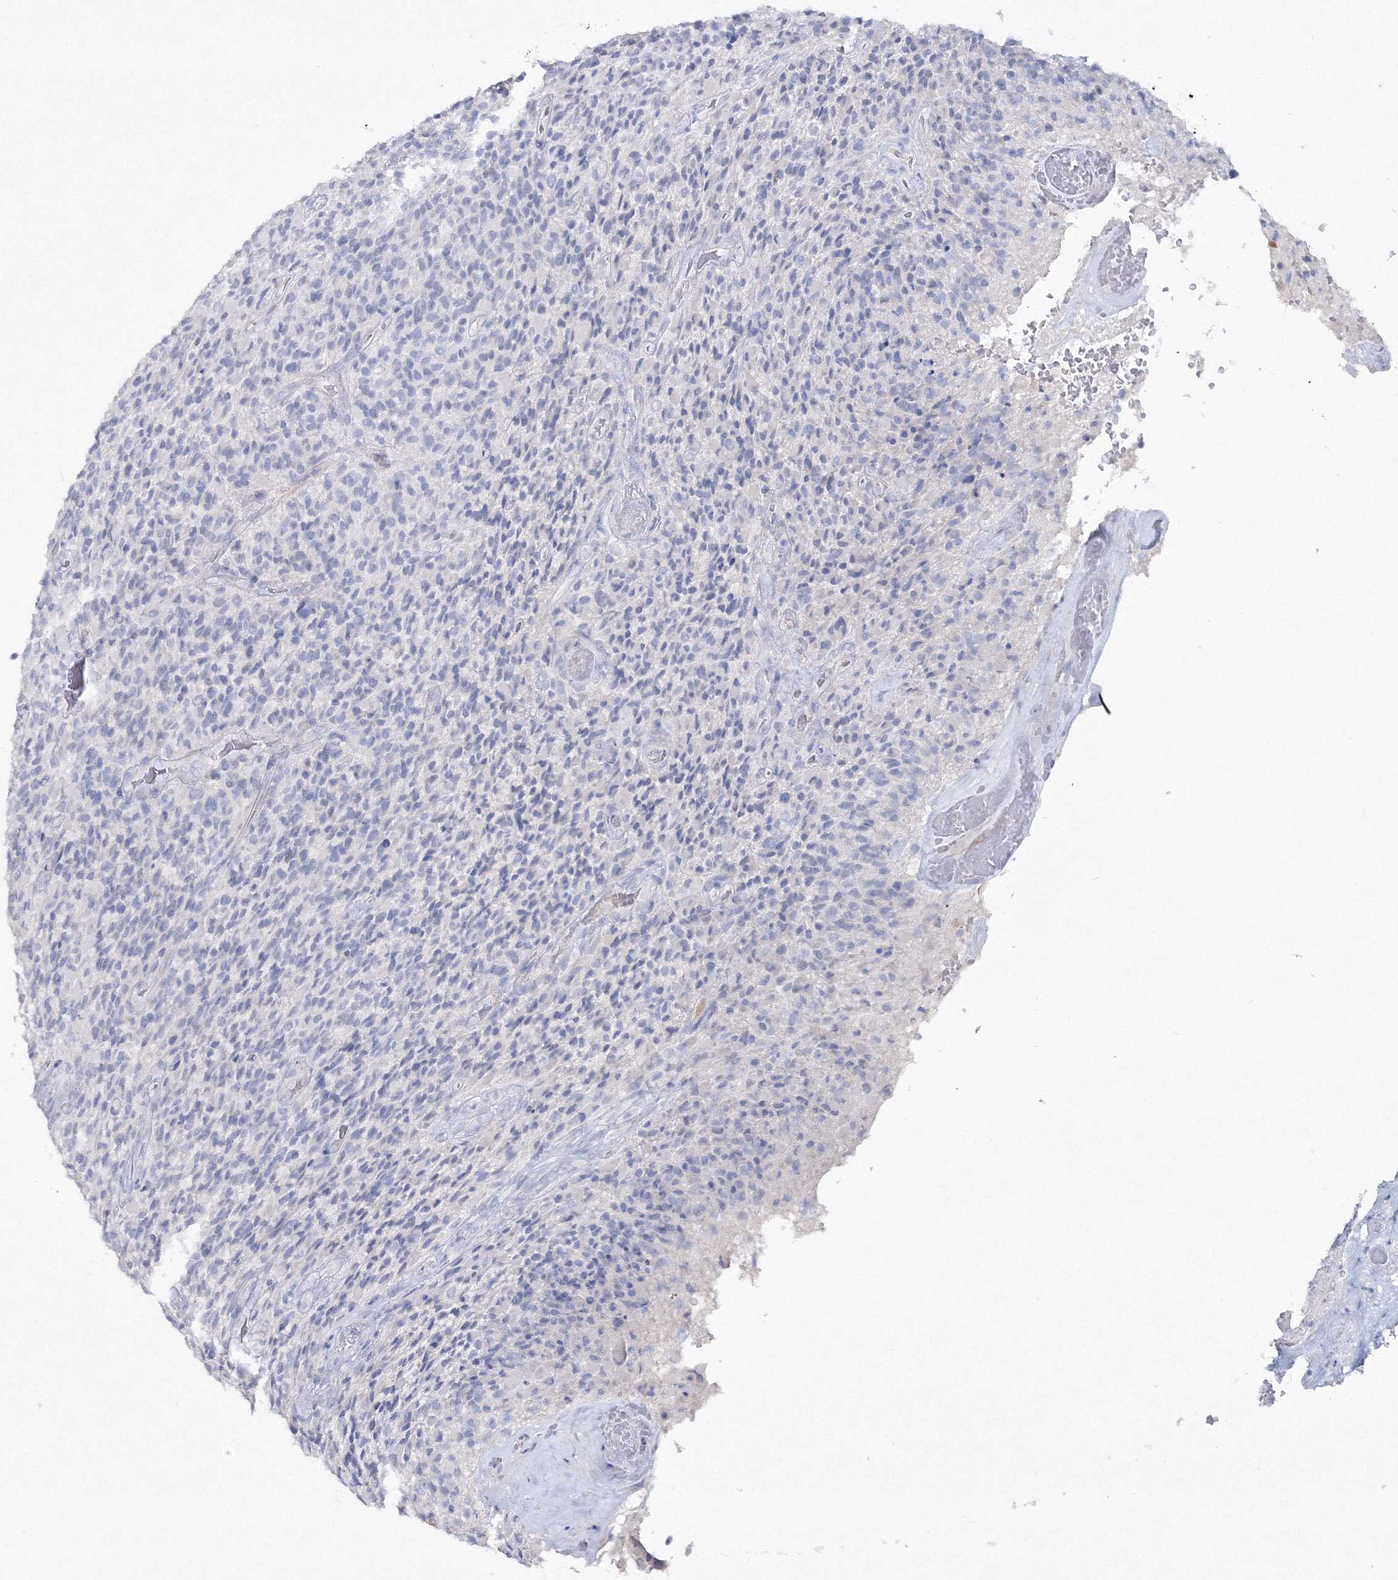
{"staining": {"intensity": "negative", "quantity": "none", "location": "none"}, "tissue": "glioma", "cell_type": "Tumor cells", "image_type": "cancer", "snomed": [{"axis": "morphology", "description": "Glioma, malignant, High grade"}, {"axis": "topography", "description": "Brain"}], "caption": "This is an immunohistochemistry (IHC) photomicrograph of human glioma. There is no expression in tumor cells.", "gene": "GCKR", "patient": {"sex": "male", "age": 71}}